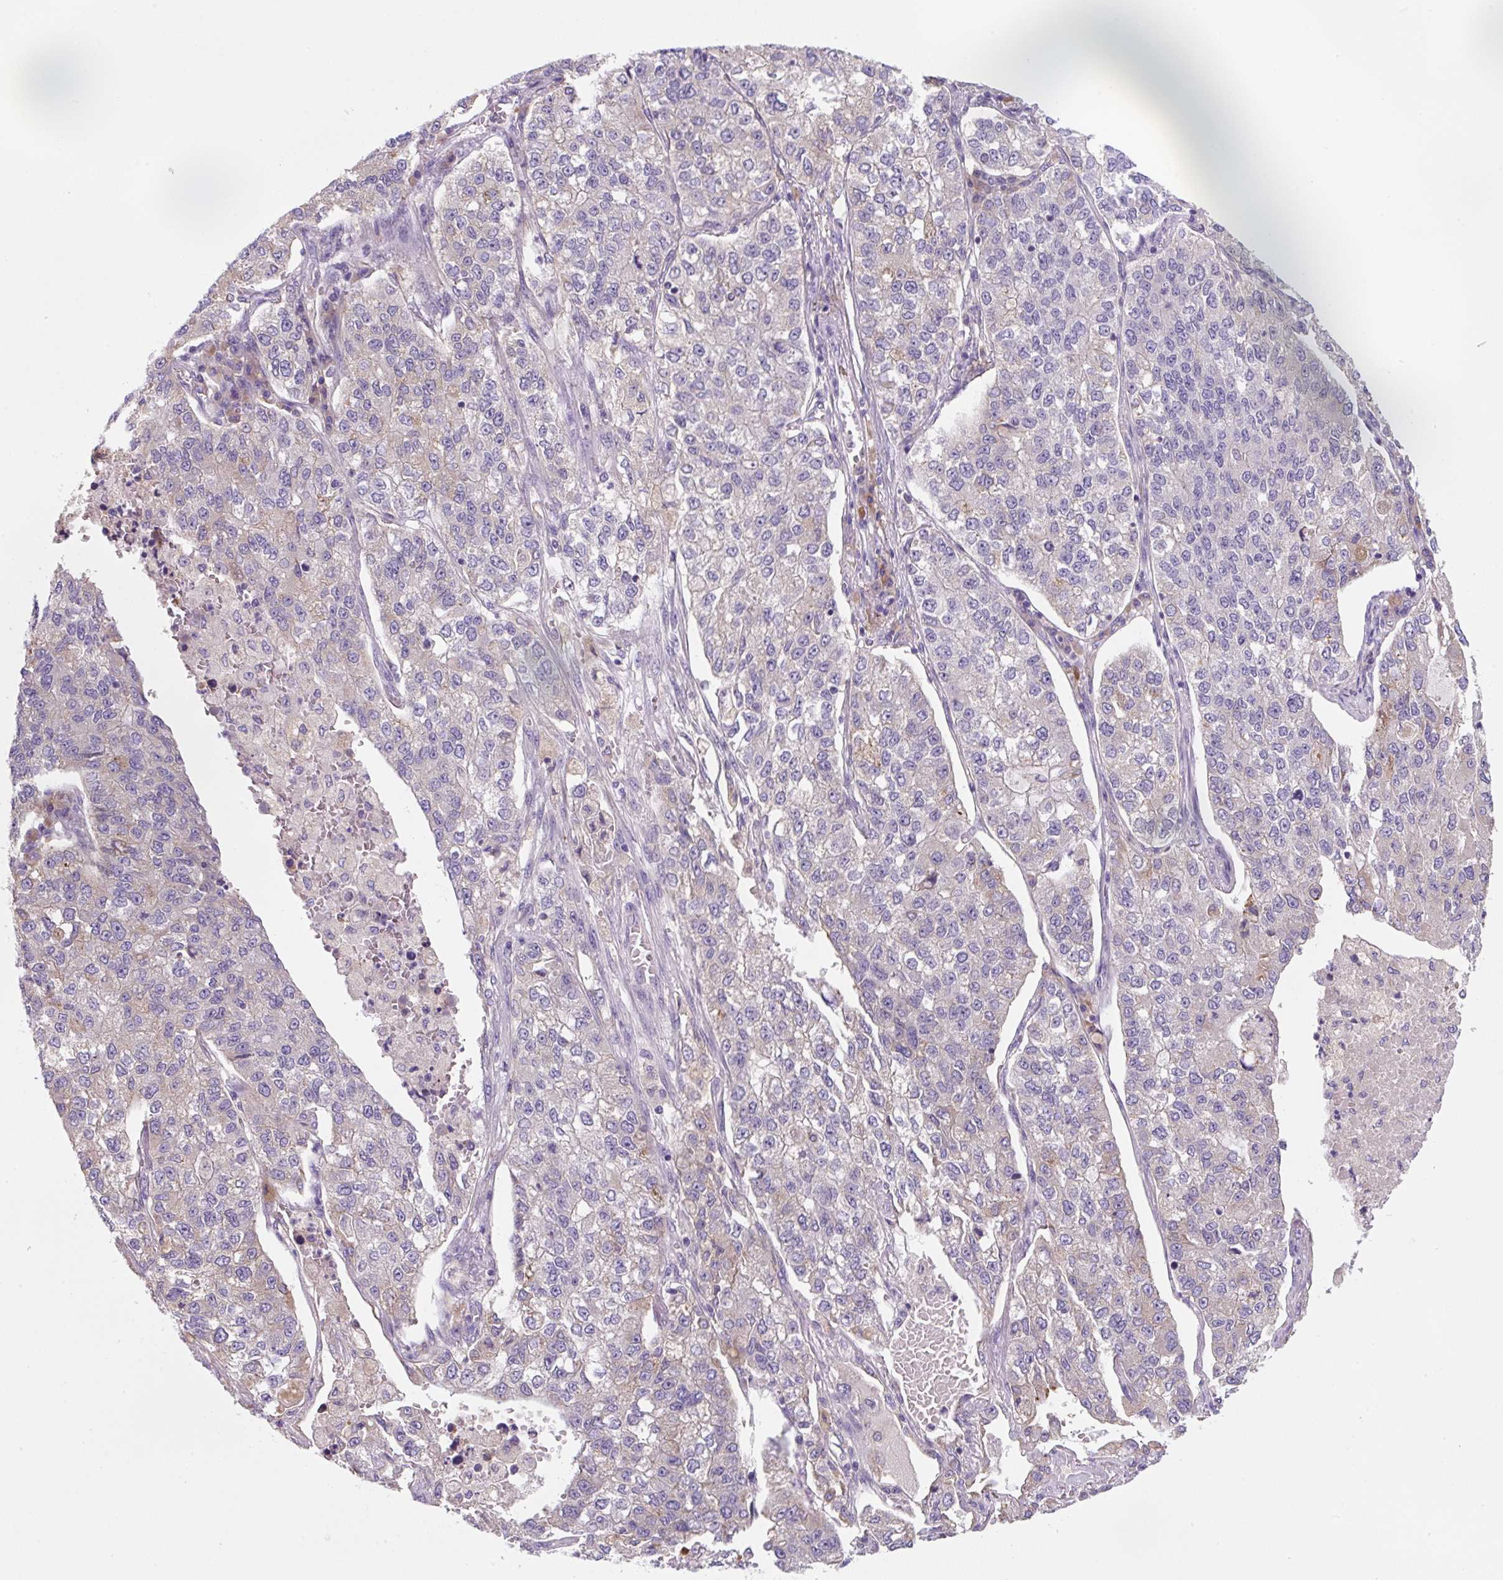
{"staining": {"intensity": "weak", "quantity": "<25%", "location": "cytoplasmic/membranous"}, "tissue": "lung cancer", "cell_type": "Tumor cells", "image_type": "cancer", "snomed": [{"axis": "morphology", "description": "Adenocarcinoma, NOS"}, {"axis": "topography", "description": "Lung"}], "caption": "Human adenocarcinoma (lung) stained for a protein using immunohistochemistry (IHC) exhibits no expression in tumor cells.", "gene": "FZD5", "patient": {"sex": "male", "age": 49}}